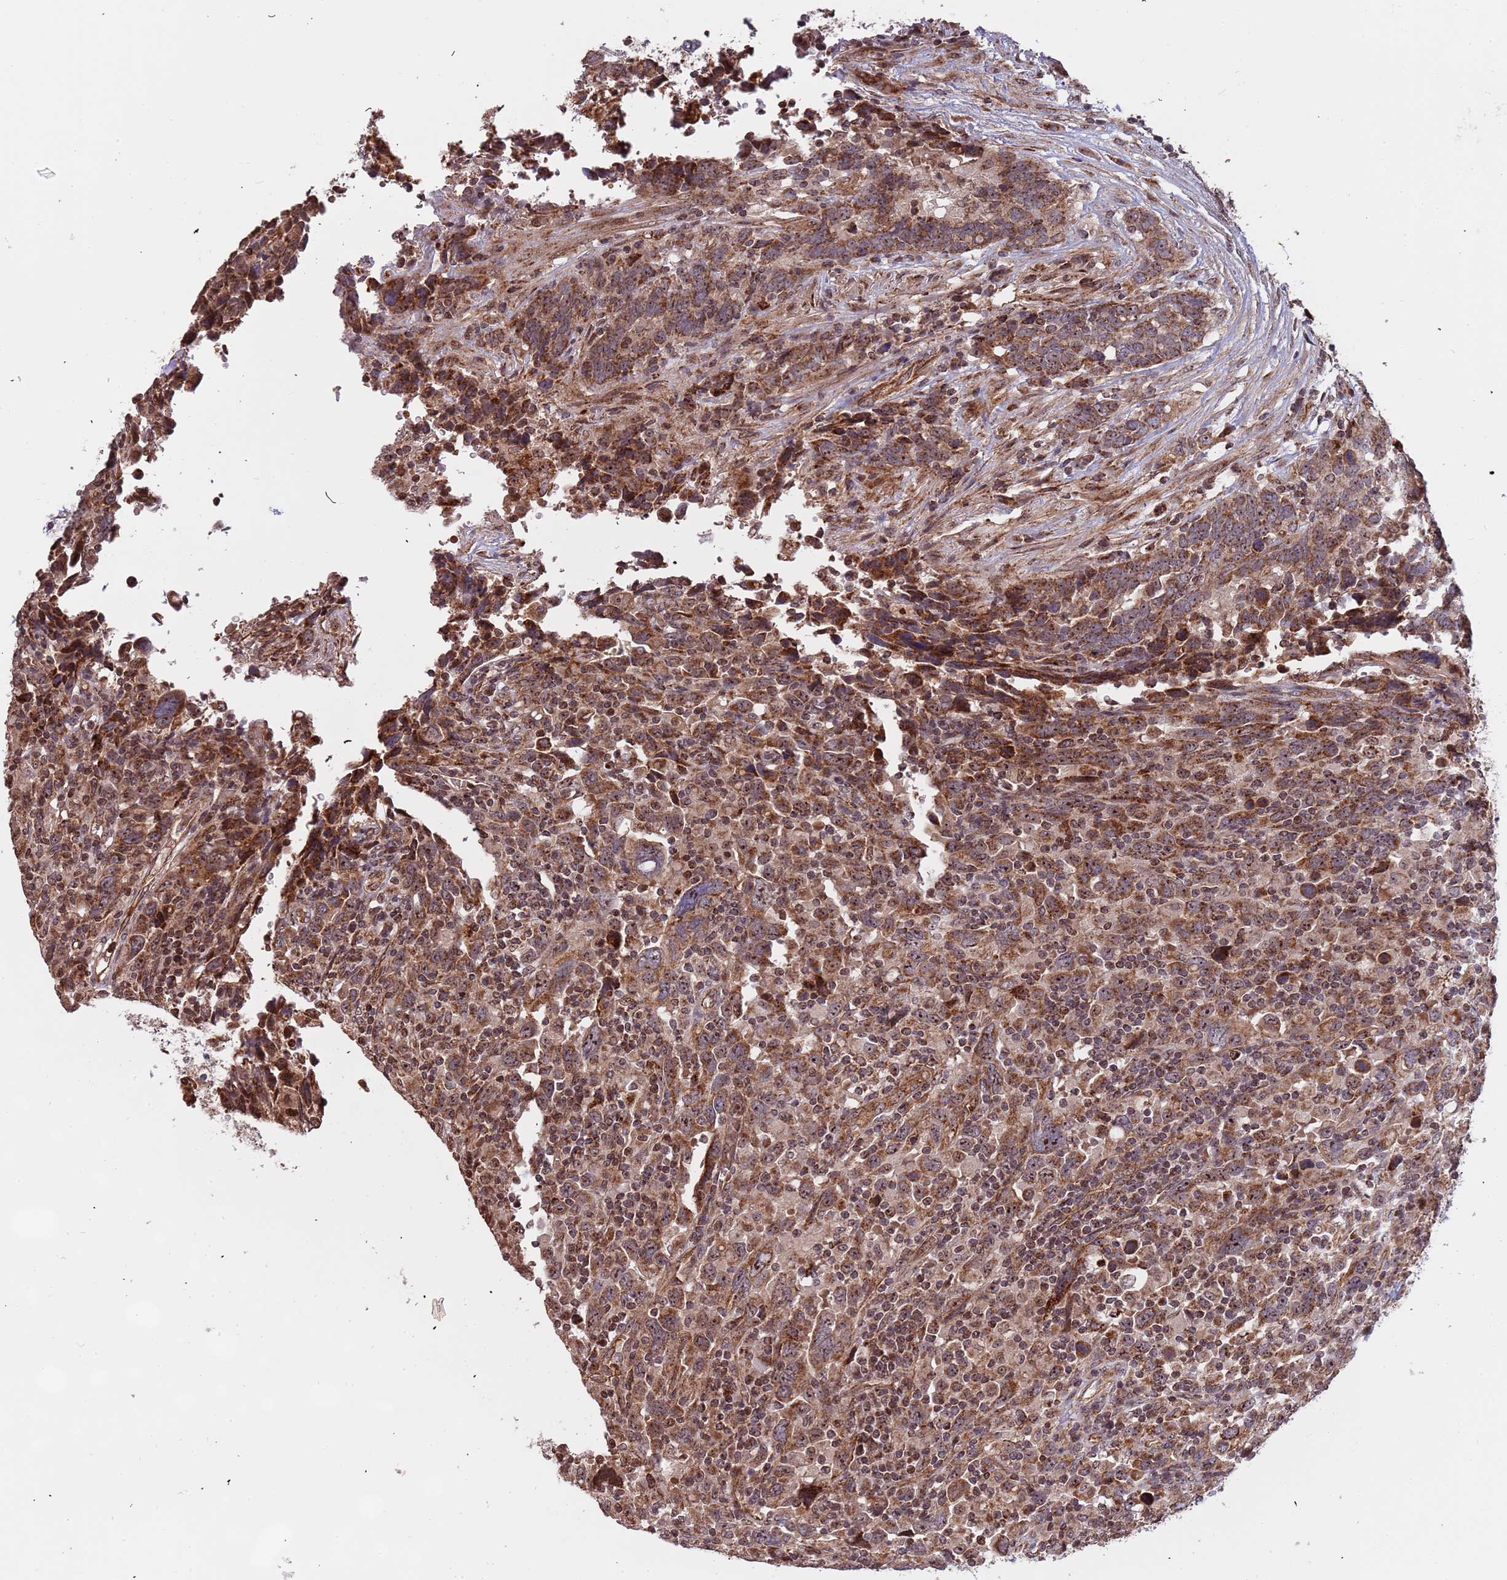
{"staining": {"intensity": "moderate", "quantity": ">75%", "location": "cytoplasmic/membranous"}, "tissue": "urothelial cancer", "cell_type": "Tumor cells", "image_type": "cancer", "snomed": [{"axis": "morphology", "description": "Urothelial carcinoma, High grade"}, {"axis": "topography", "description": "Urinary bladder"}], "caption": "This is a histology image of immunohistochemistry (IHC) staining of urothelial carcinoma (high-grade), which shows moderate expression in the cytoplasmic/membranous of tumor cells.", "gene": "DCHS1", "patient": {"sex": "male", "age": 61}}